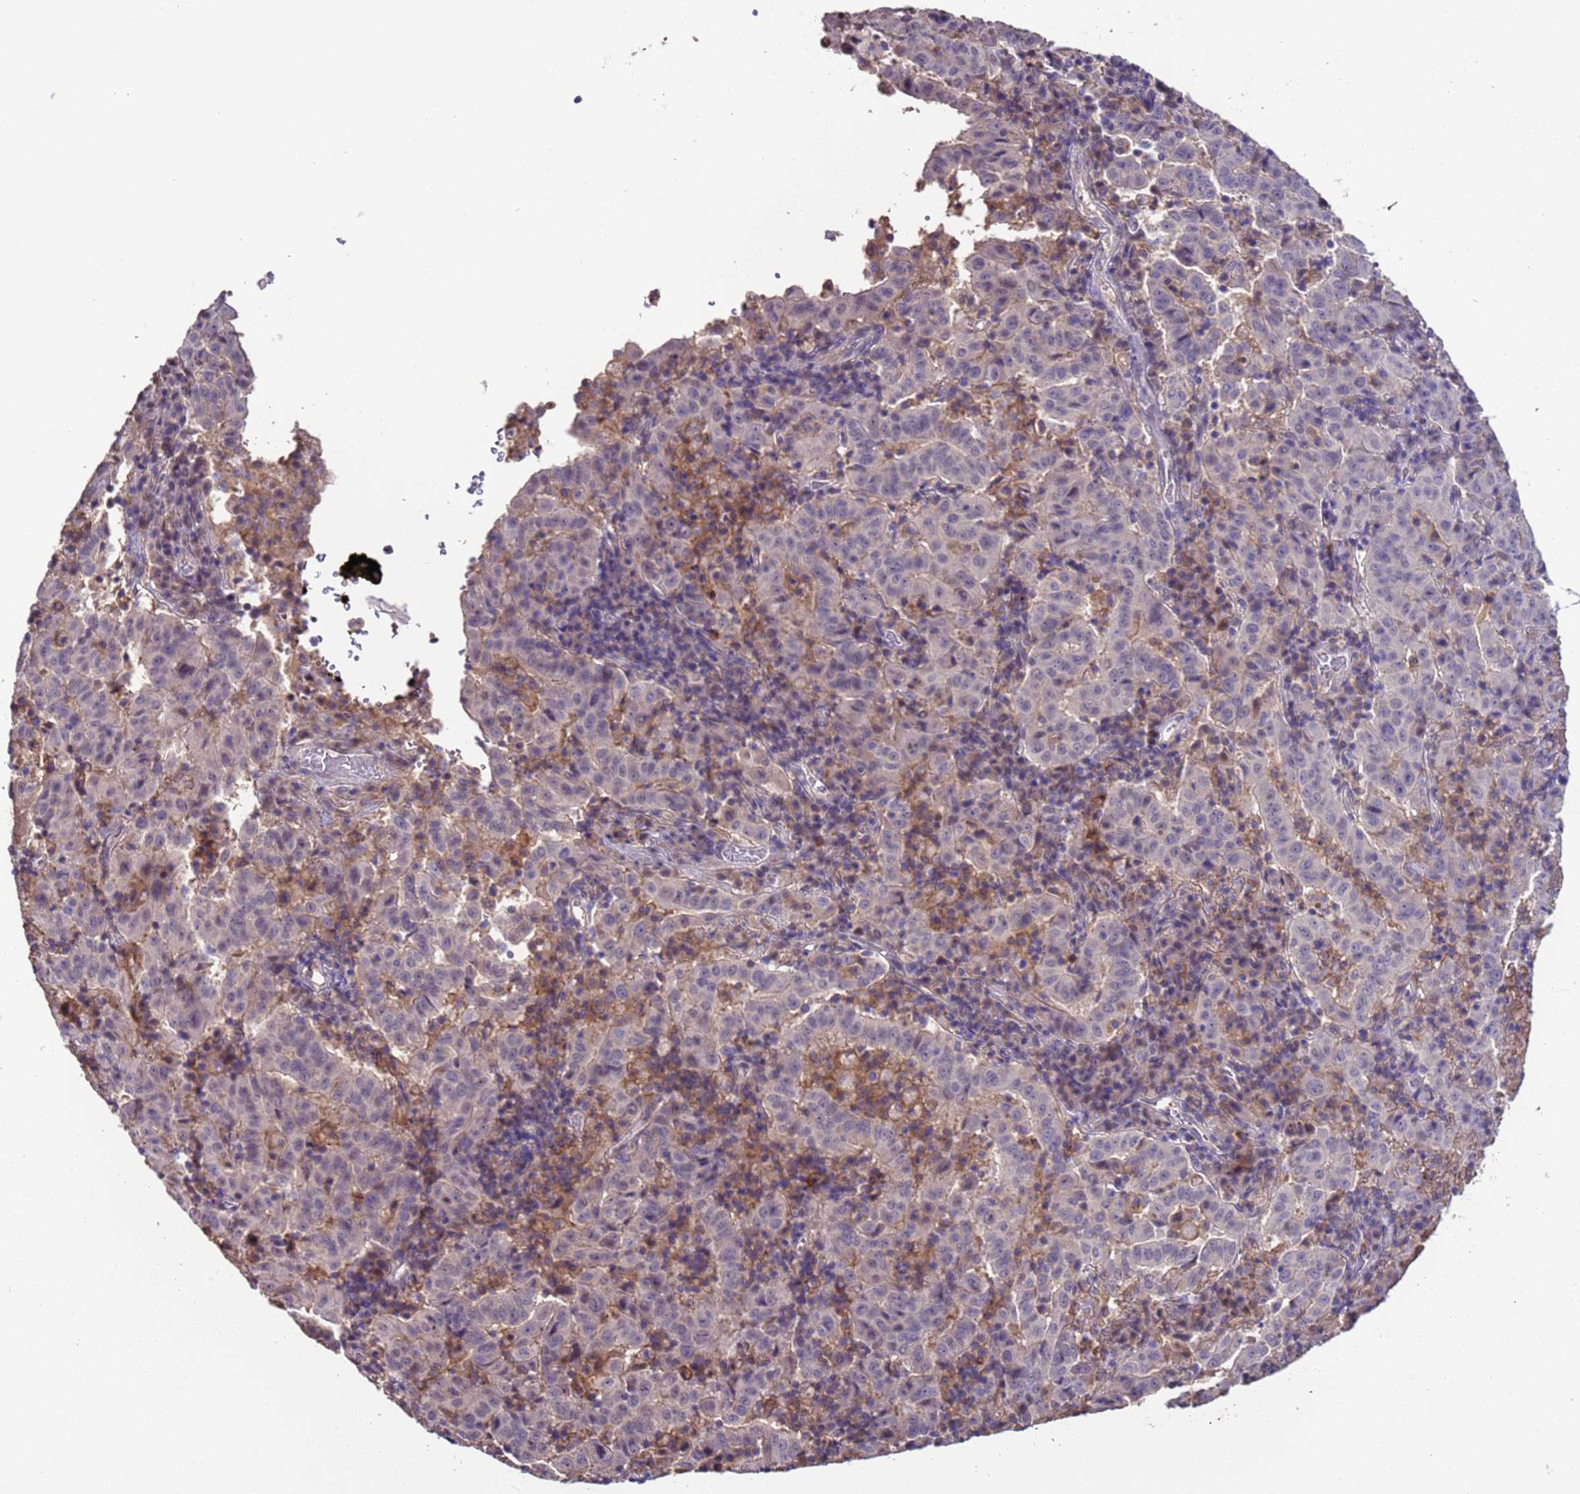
{"staining": {"intensity": "negative", "quantity": "none", "location": "none"}, "tissue": "pancreatic cancer", "cell_type": "Tumor cells", "image_type": "cancer", "snomed": [{"axis": "morphology", "description": "Adenocarcinoma, NOS"}, {"axis": "topography", "description": "Pancreas"}], "caption": "This is a micrograph of immunohistochemistry staining of pancreatic adenocarcinoma, which shows no expression in tumor cells. The staining was performed using DAB (3,3'-diaminobenzidine) to visualize the protein expression in brown, while the nuclei were stained in blue with hematoxylin (Magnification: 20x).", "gene": "ZNF248", "patient": {"sex": "male", "age": 63}}